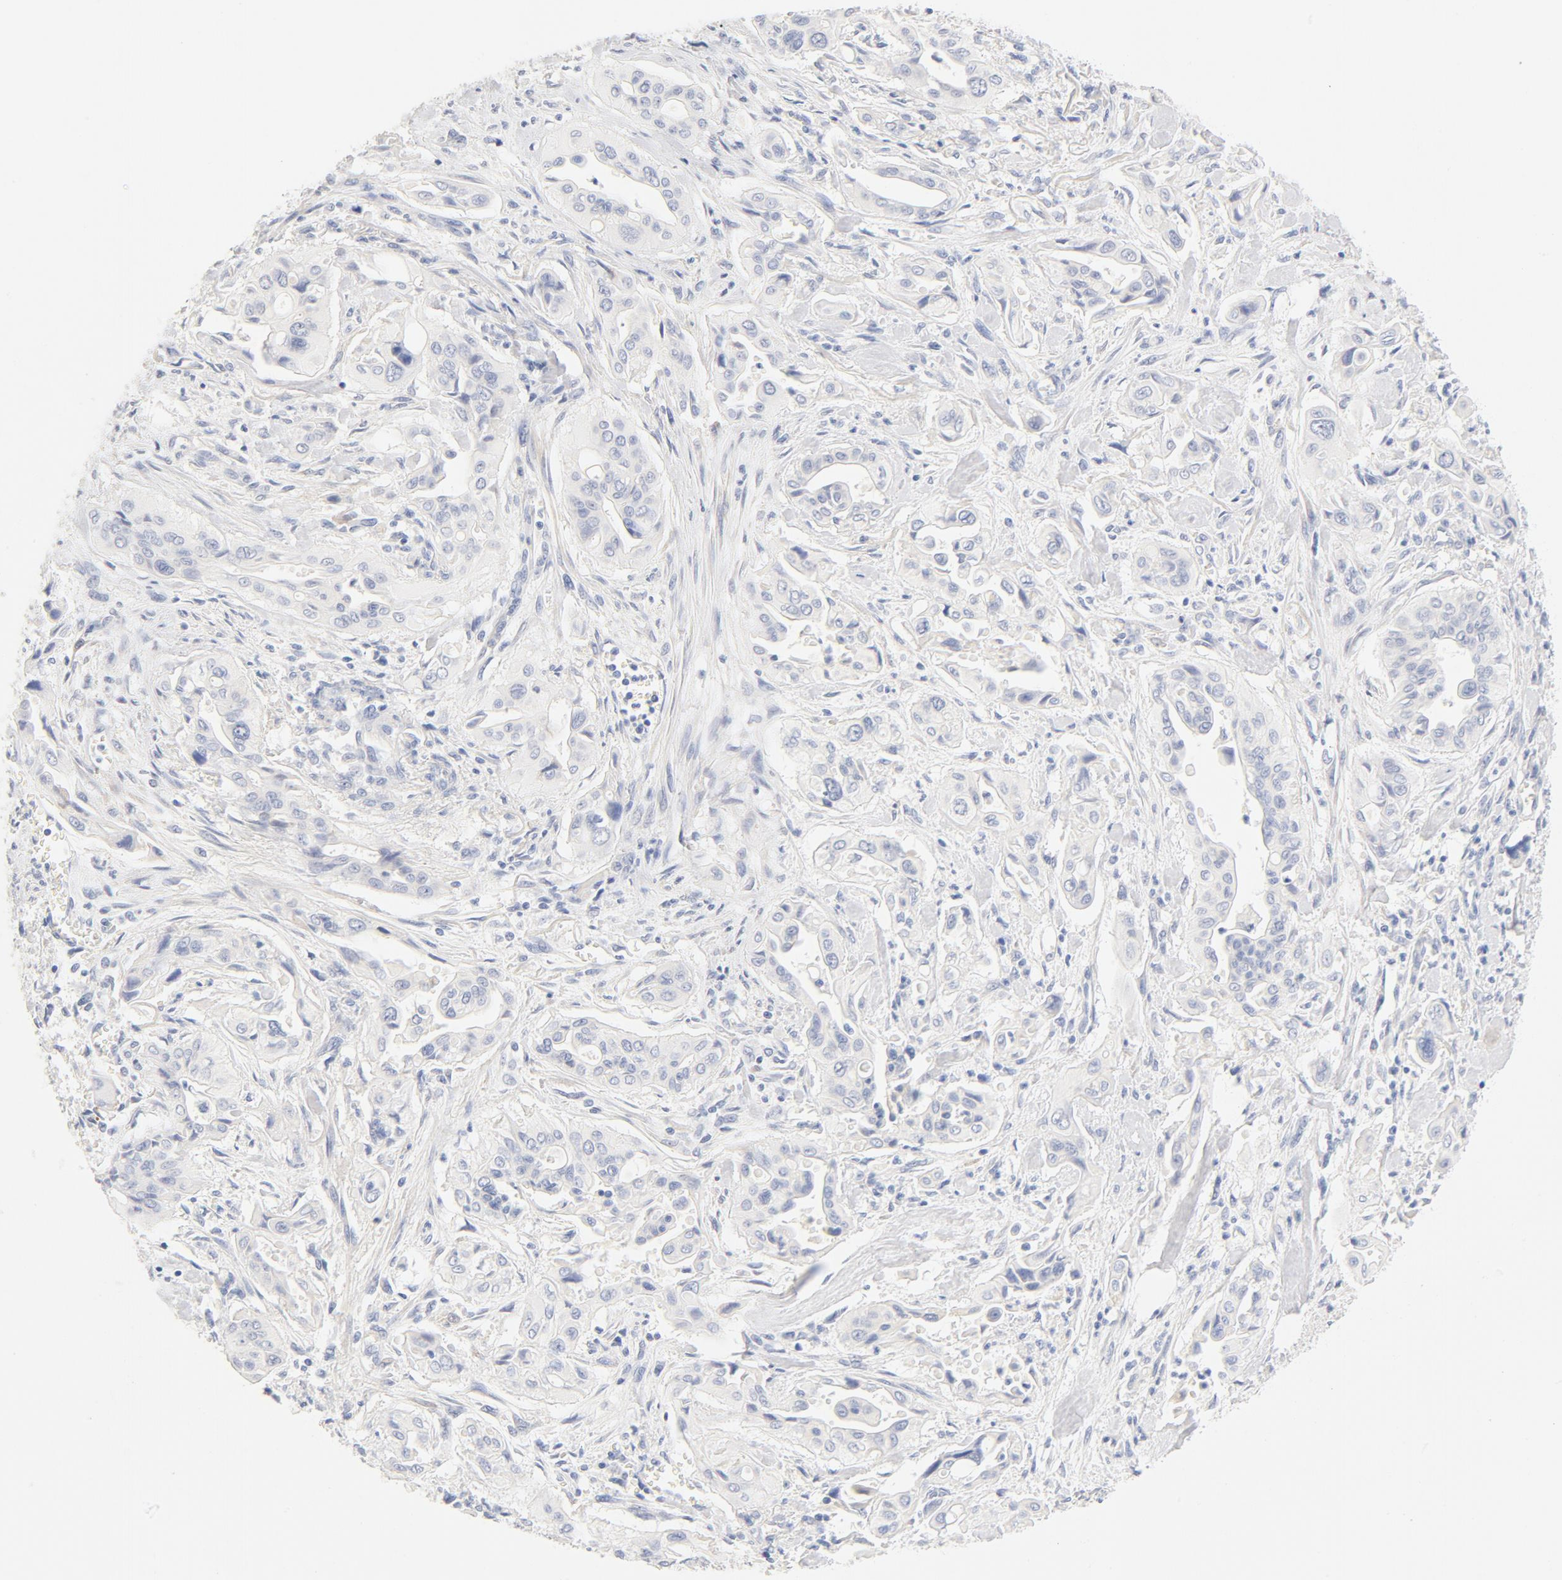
{"staining": {"intensity": "negative", "quantity": "none", "location": "none"}, "tissue": "pancreatic cancer", "cell_type": "Tumor cells", "image_type": "cancer", "snomed": [{"axis": "morphology", "description": "Adenocarcinoma, NOS"}, {"axis": "topography", "description": "Pancreas"}], "caption": "An immunohistochemistry (IHC) image of adenocarcinoma (pancreatic) is shown. There is no staining in tumor cells of adenocarcinoma (pancreatic). (DAB immunohistochemistry (IHC), high magnification).", "gene": "HOMER1", "patient": {"sex": "male", "age": 77}}